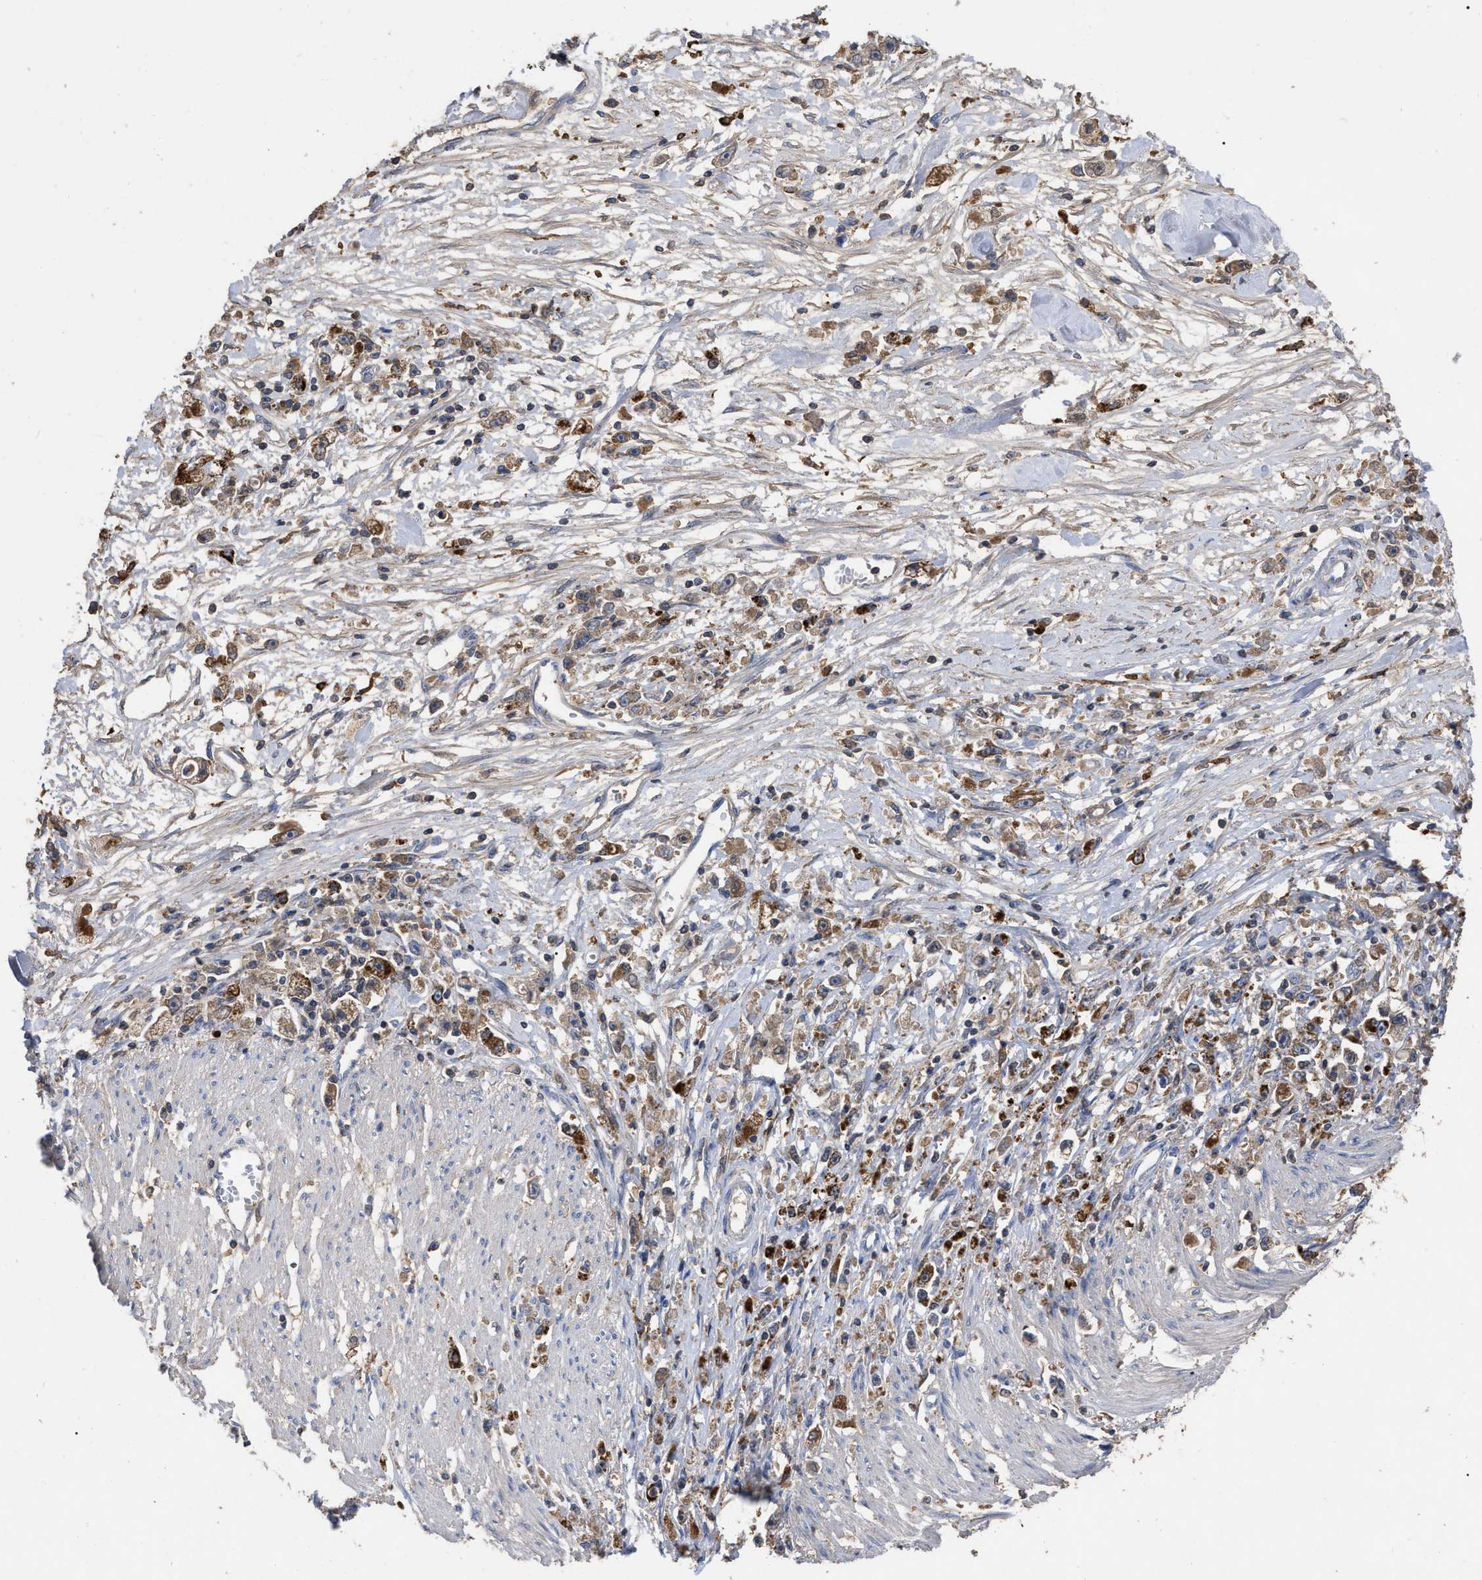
{"staining": {"intensity": "moderate", "quantity": ">75%", "location": "cytoplasmic/membranous"}, "tissue": "stomach cancer", "cell_type": "Tumor cells", "image_type": "cancer", "snomed": [{"axis": "morphology", "description": "Adenocarcinoma, NOS"}, {"axis": "topography", "description": "Stomach"}], "caption": "IHC staining of adenocarcinoma (stomach), which reveals medium levels of moderate cytoplasmic/membranous staining in approximately >75% of tumor cells indicating moderate cytoplasmic/membranous protein expression. The staining was performed using DAB (brown) for protein detection and nuclei were counterstained in hematoxylin (blue).", "gene": "GPR179", "patient": {"sex": "female", "age": 59}}